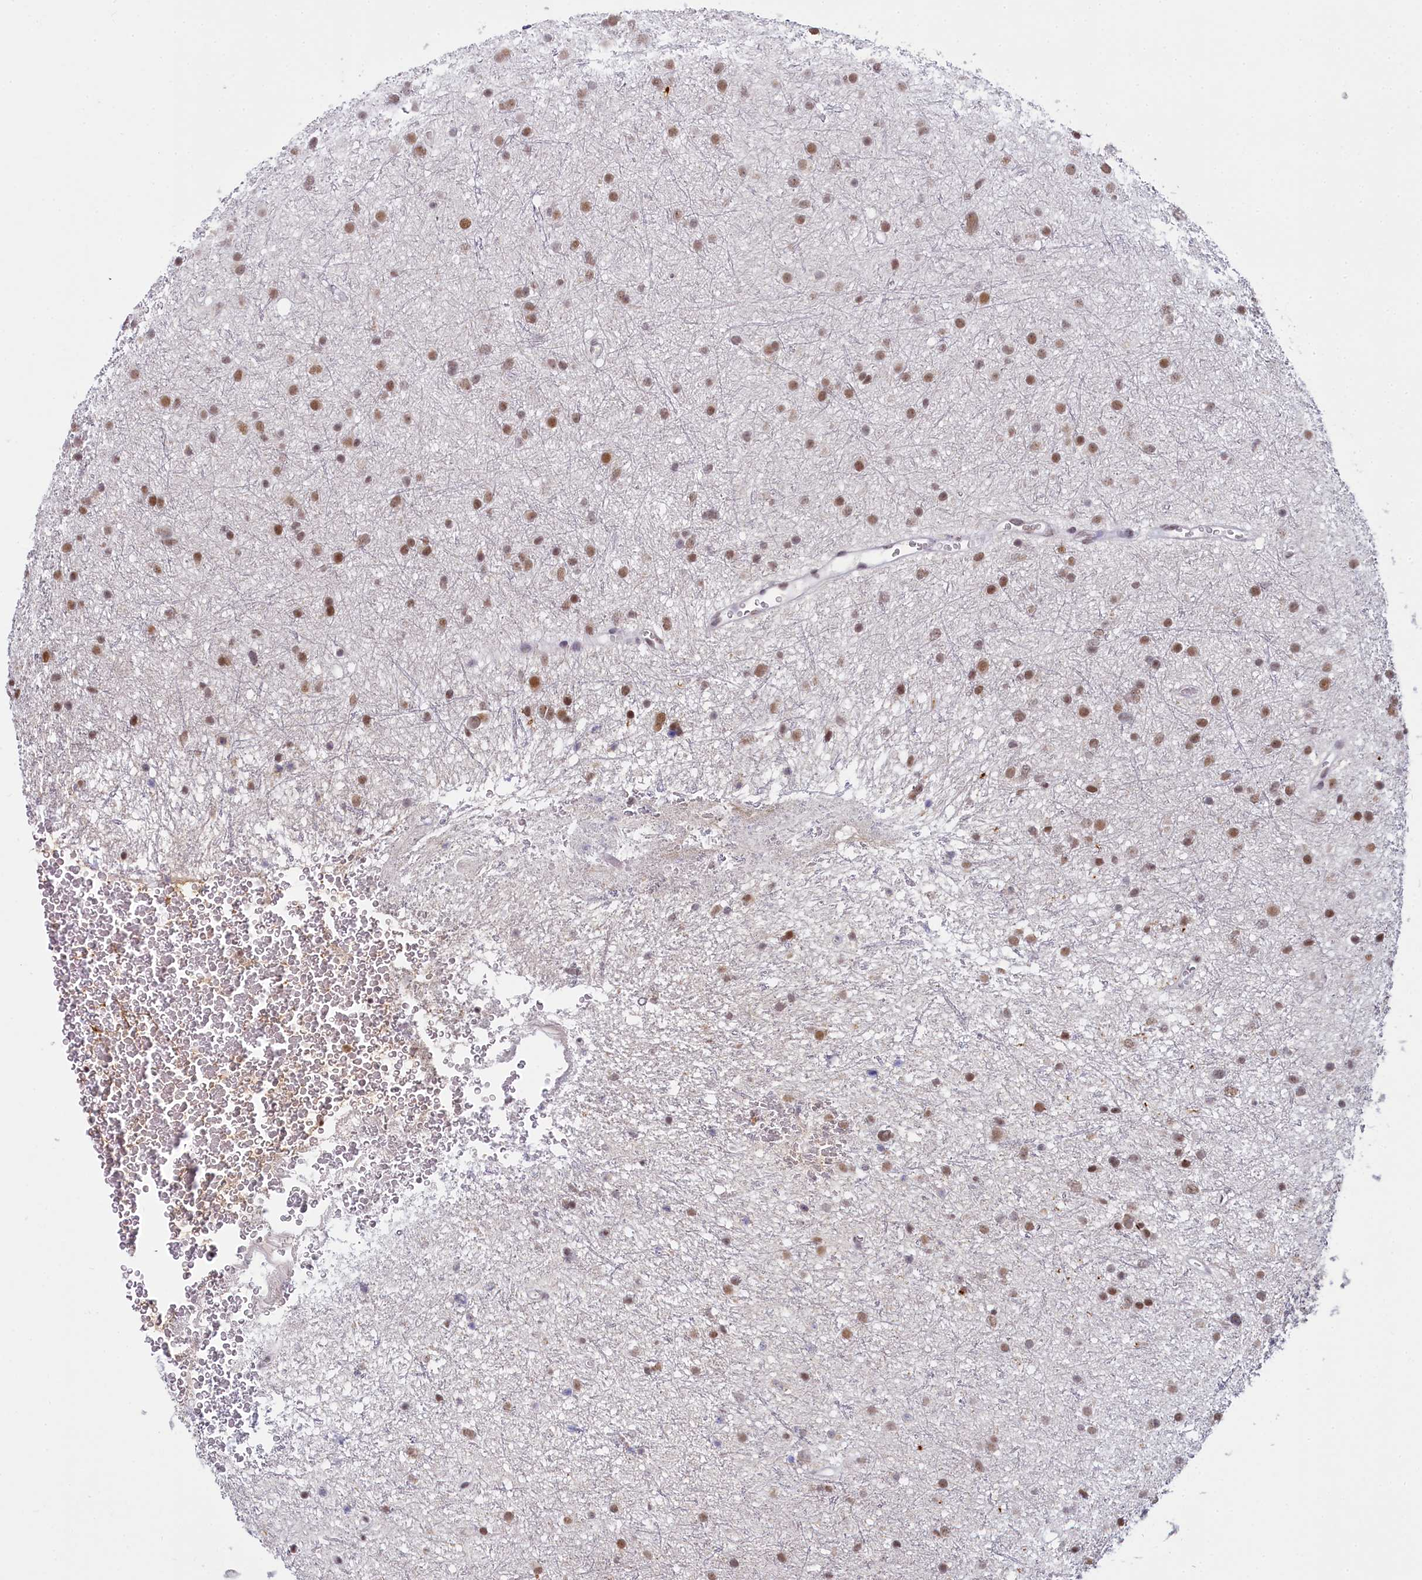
{"staining": {"intensity": "moderate", "quantity": ">75%", "location": "nuclear"}, "tissue": "glioma", "cell_type": "Tumor cells", "image_type": "cancer", "snomed": [{"axis": "morphology", "description": "Glioma, malignant, Low grade"}, {"axis": "topography", "description": "Cerebral cortex"}], "caption": "A high-resolution micrograph shows immunohistochemistry (IHC) staining of malignant low-grade glioma, which reveals moderate nuclear positivity in approximately >75% of tumor cells. (IHC, brightfield microscopy, high magnification).", "gene": "PPHLN1", "patient": {"sex": "female", "age": 39}}